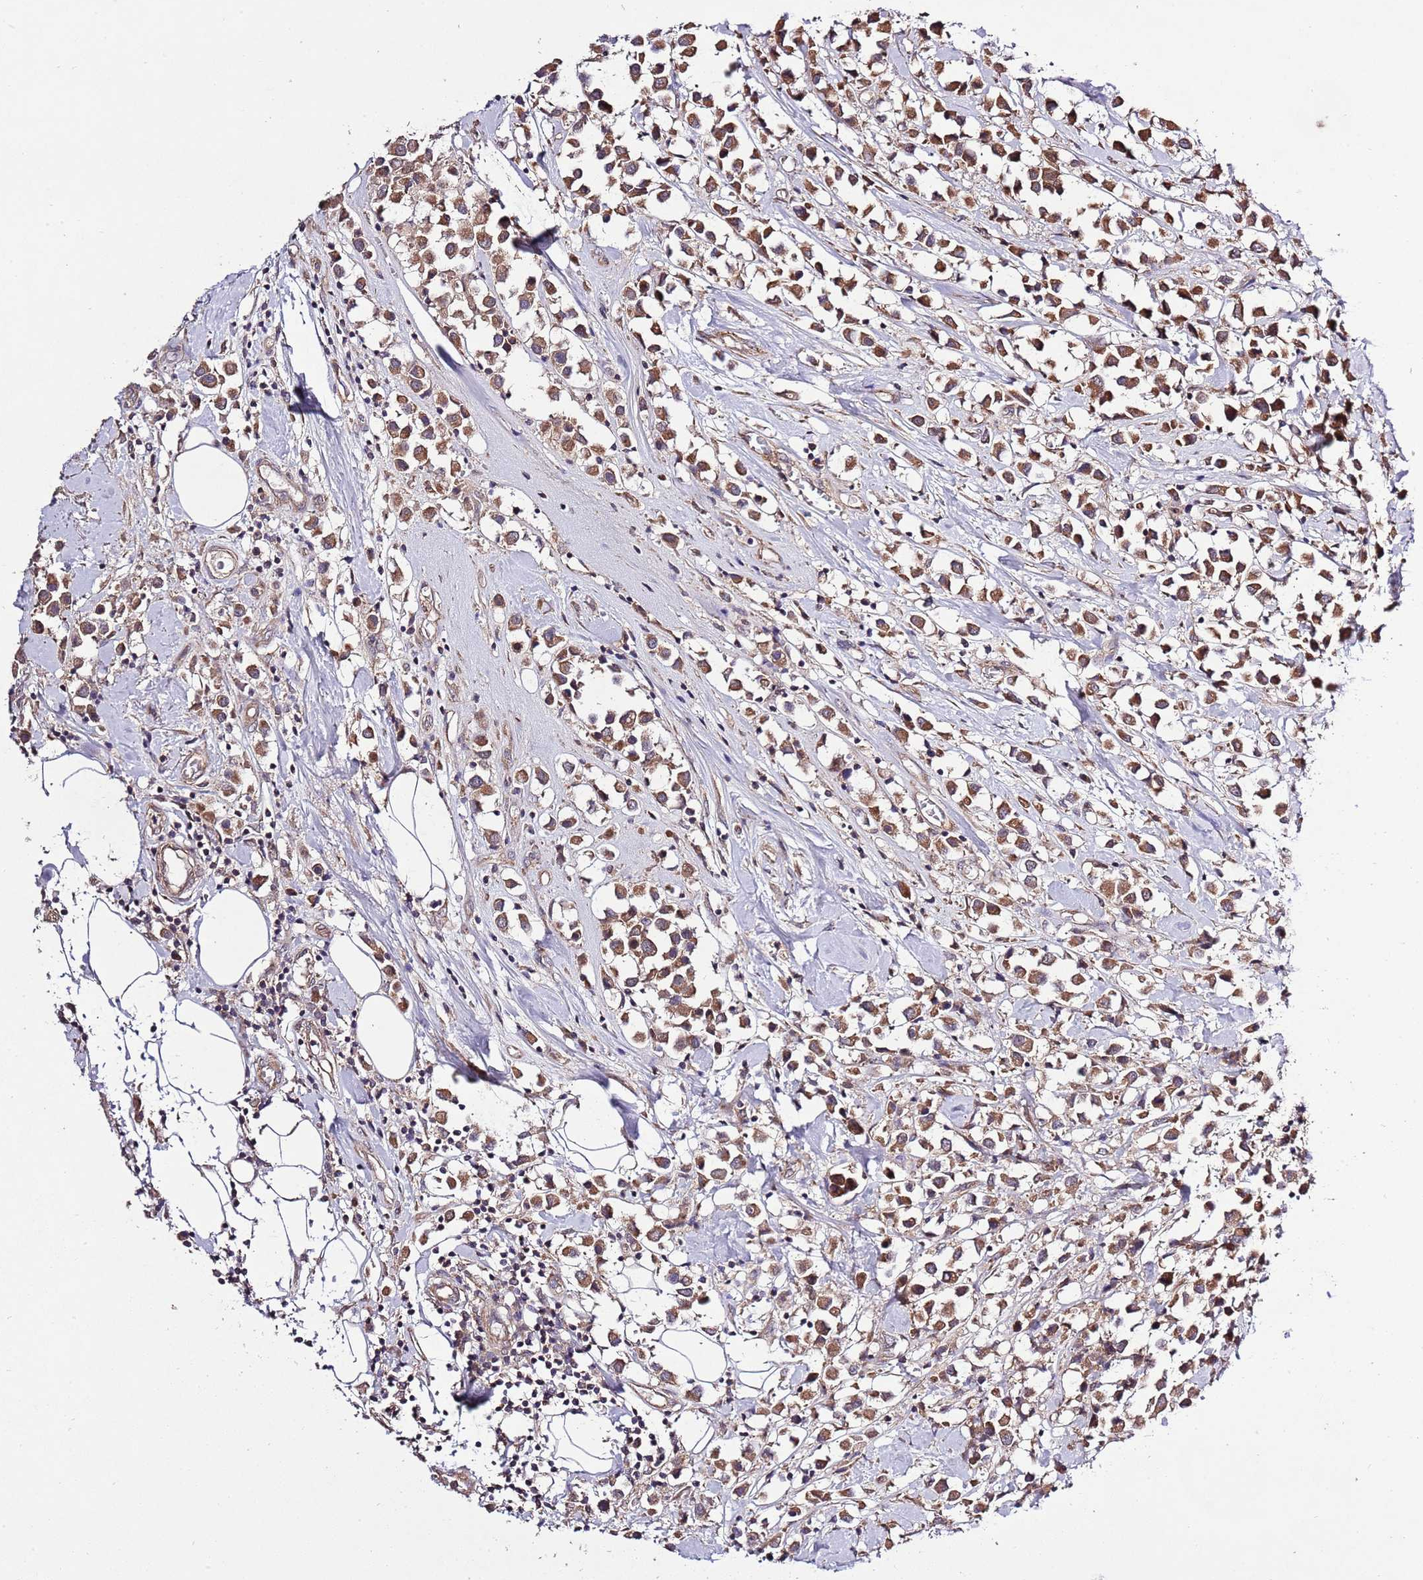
{"staining": {"intensity": "moderate", "quantity": ">75%", "location": "cytoplasmic/membranous"}, "tissue": "breast cancer", "cell_type": "Tumor cells", "image_type": "cancer", "snomed": [{"axis": "morphology", "description": "Duct carcinoma"}, {"axis": "topography", "description": "Breast"}], "caption": "Brown immunohistochemical staining in breast cancer demonstrates moderate cytoplasmic/membranous expression in about >75% of tumor cells.", "gene": "MFNG", "patient": {"sex": "female", "age": 61}}